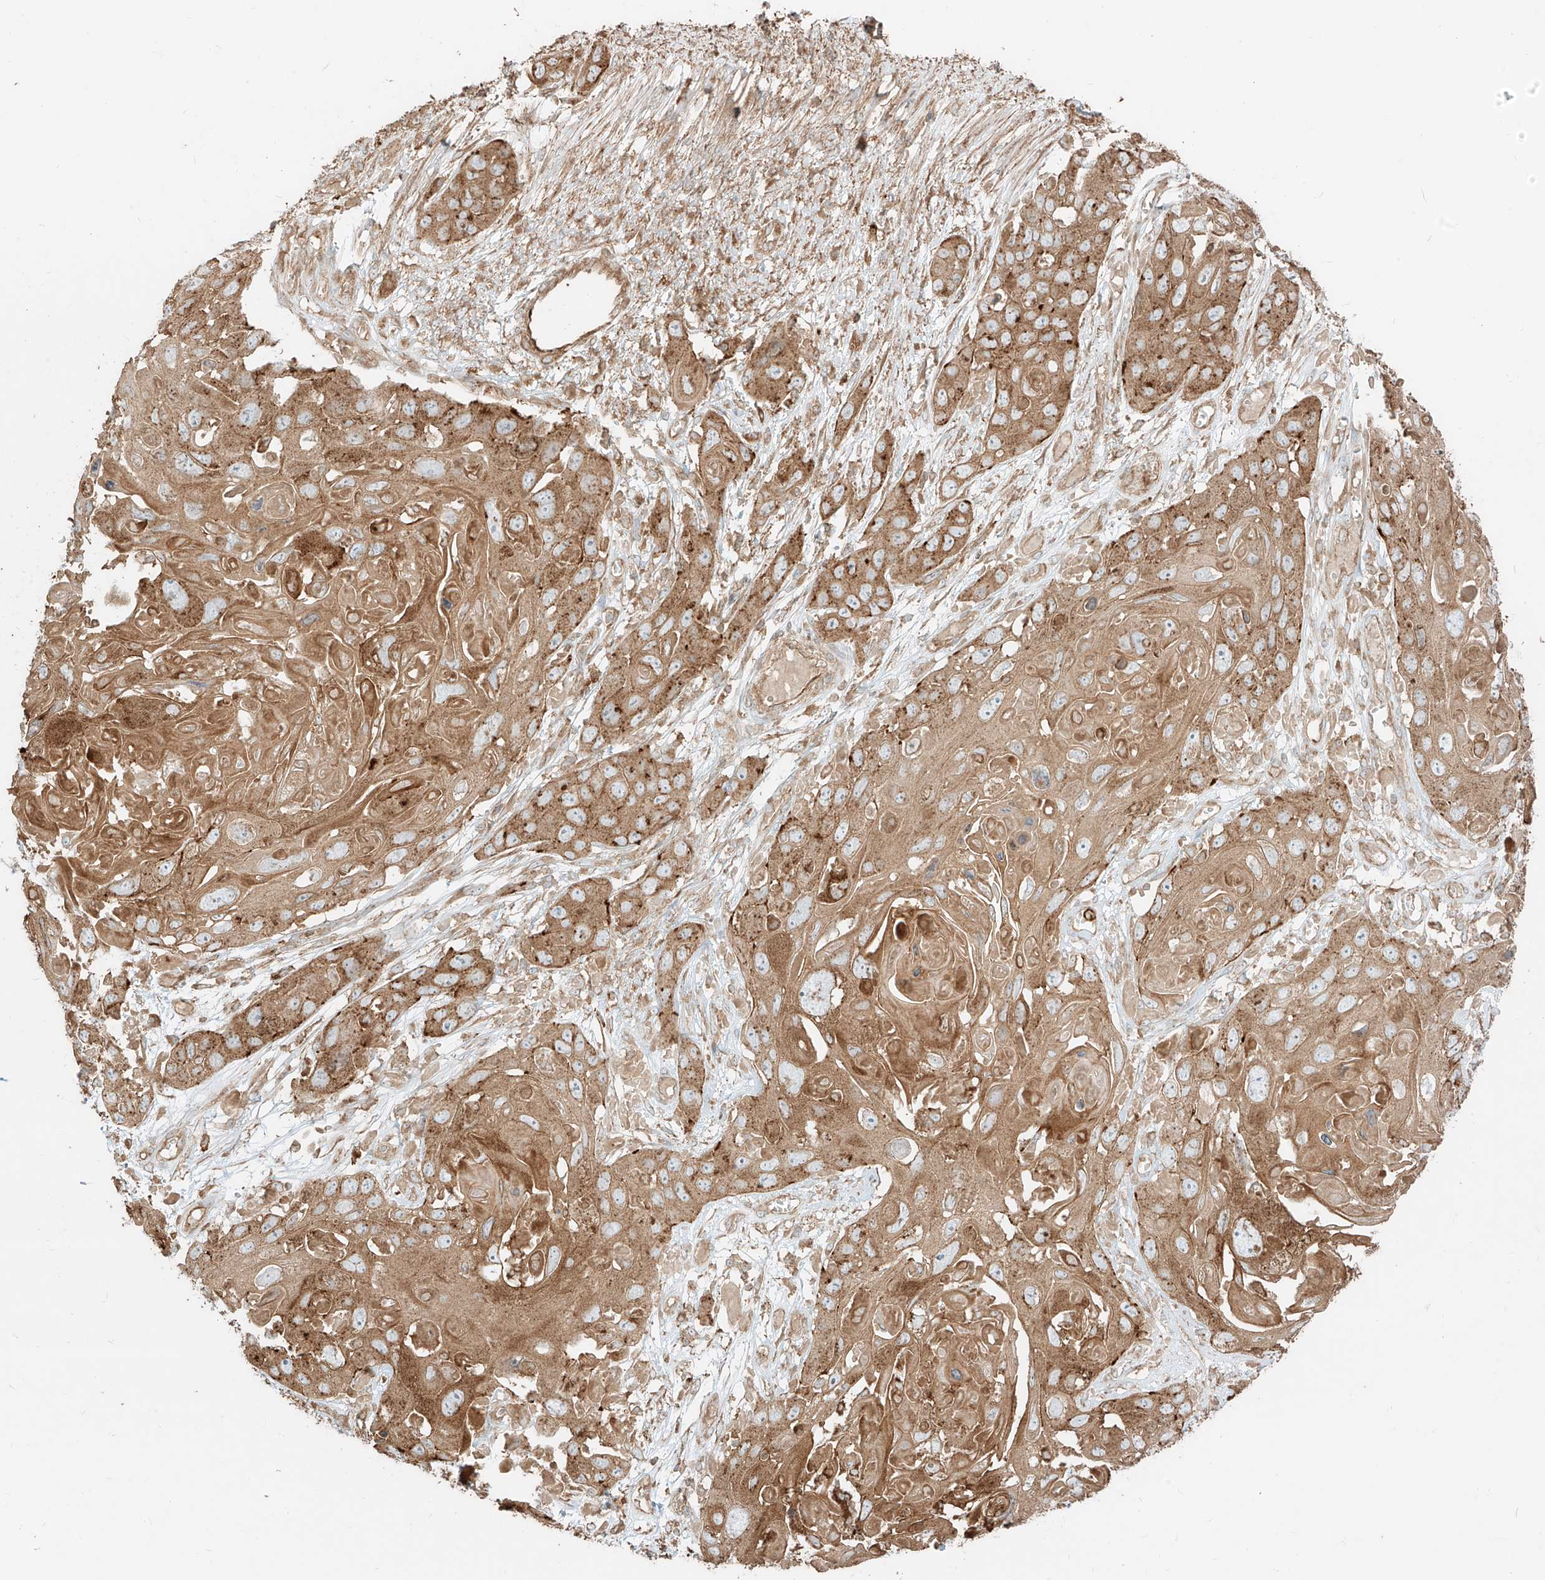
{"staining": {"intensity": "moderate", "quantity": ">75%", "location": "cytoplasmic/membranous"}, "tissue": "skin cancer", "cell_type": "Tumor cells", "image_type": "cancer", "snomed": [{"axis": "morphology", "description": "Squamous cell carcinoma, NOS"}, {"axis": "topography", "description": "Skin"}], "caption": "A micrograph of human skin cancer (squamous cell carcinoma) stained for a protein demonstrates moderate cytoplasmic/membranous brown staining in tumor cells.", "gene": "CCDC115", "patient": {"sex": "male", "age": 55}}